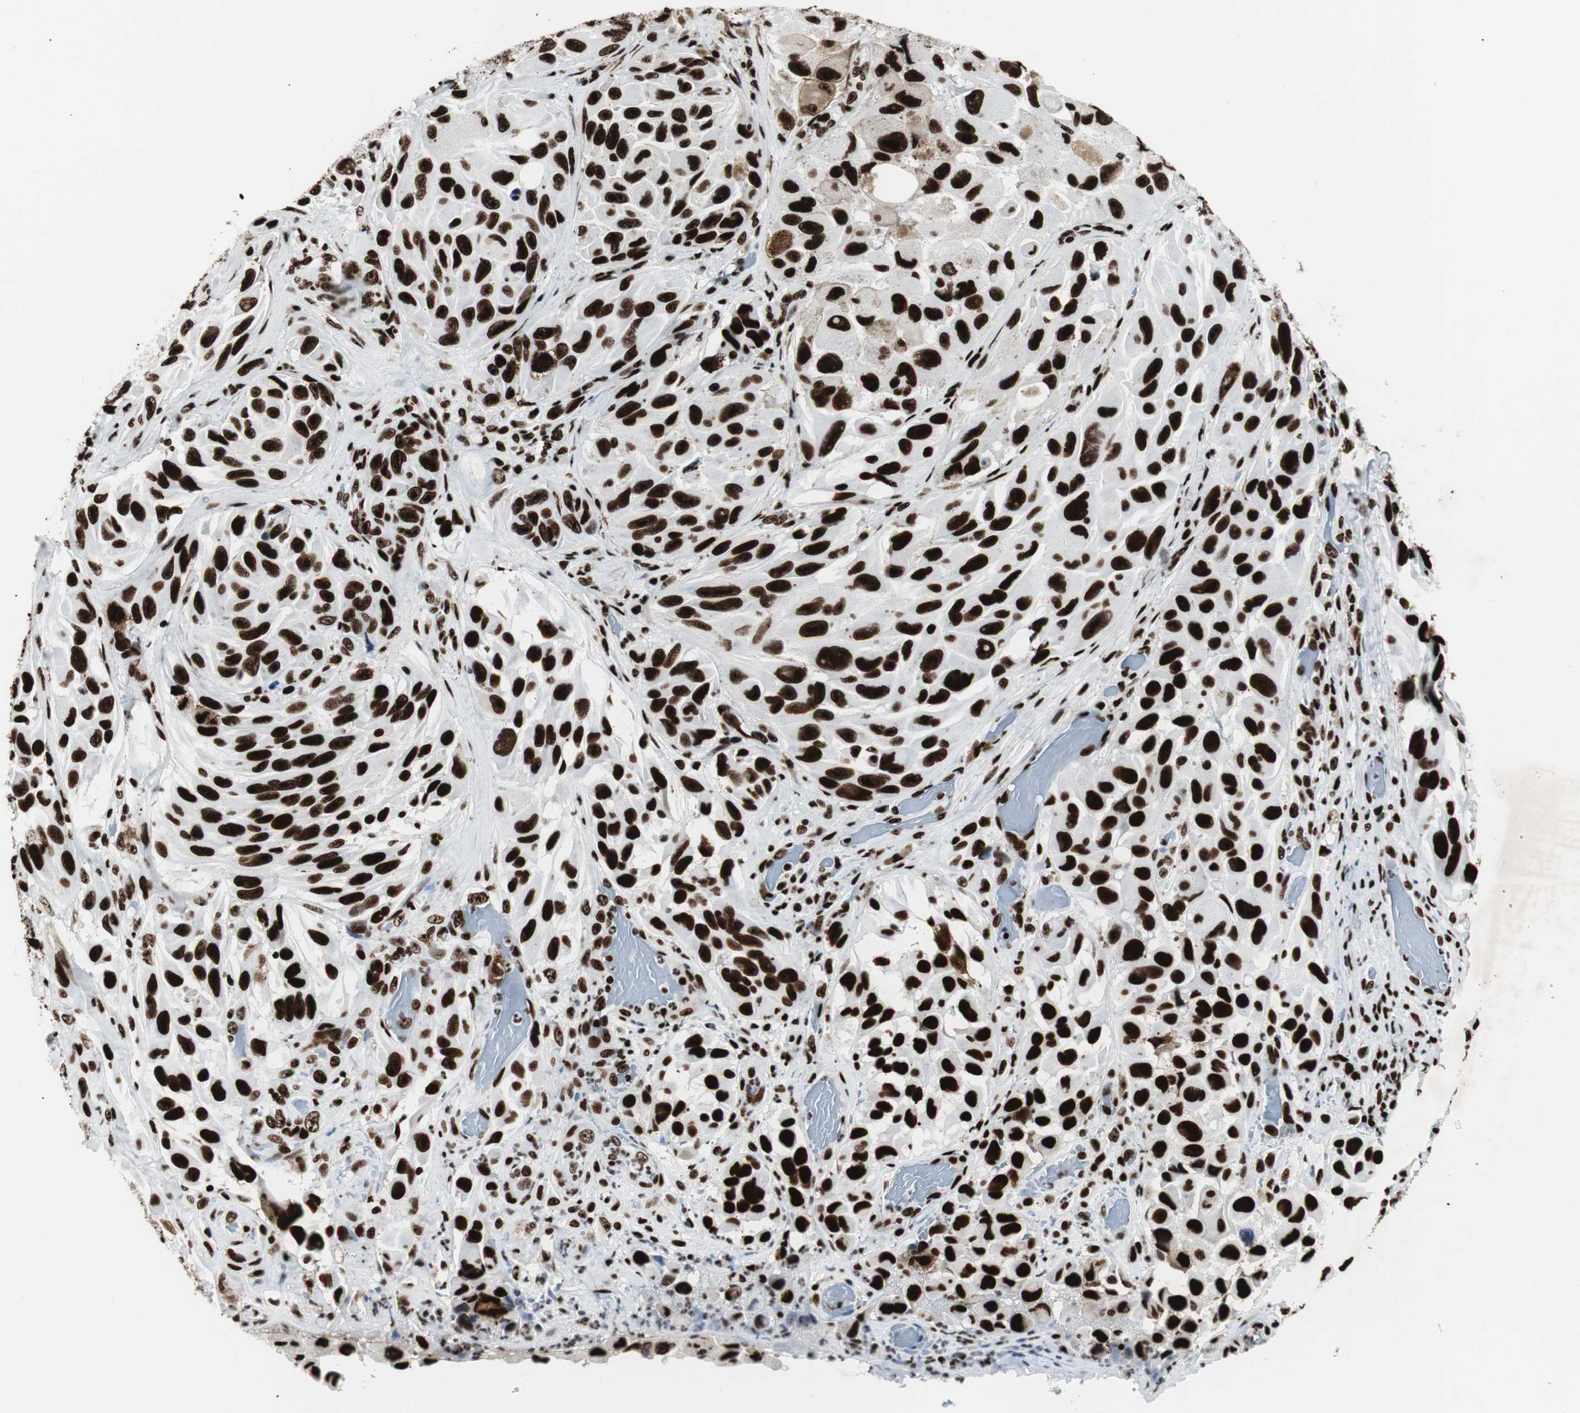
{"staining": {"intensity": "strong", "quantity": ">75%", "location": "nuclear"}, "tissue": "melanoma", "cell_type": "Tumor cells", "image_type": "cancer", "snomed": [{"axis": "morphology", "description": "Malignant melanoma, NOS"}, {"axis": "topography", "description": "Skin"}], "caption": "Protein staining of melanoma tissue displays strong nuclear staining in about >75% of tumor cells. The staining was performed using DAB (3,3'-diaminobenzidine), with brown indicating positive protein expression. Nuclei are stained blue with hematoxylin.", "gene": "NCL", "patient": {"sex": "female", "age": 73}}